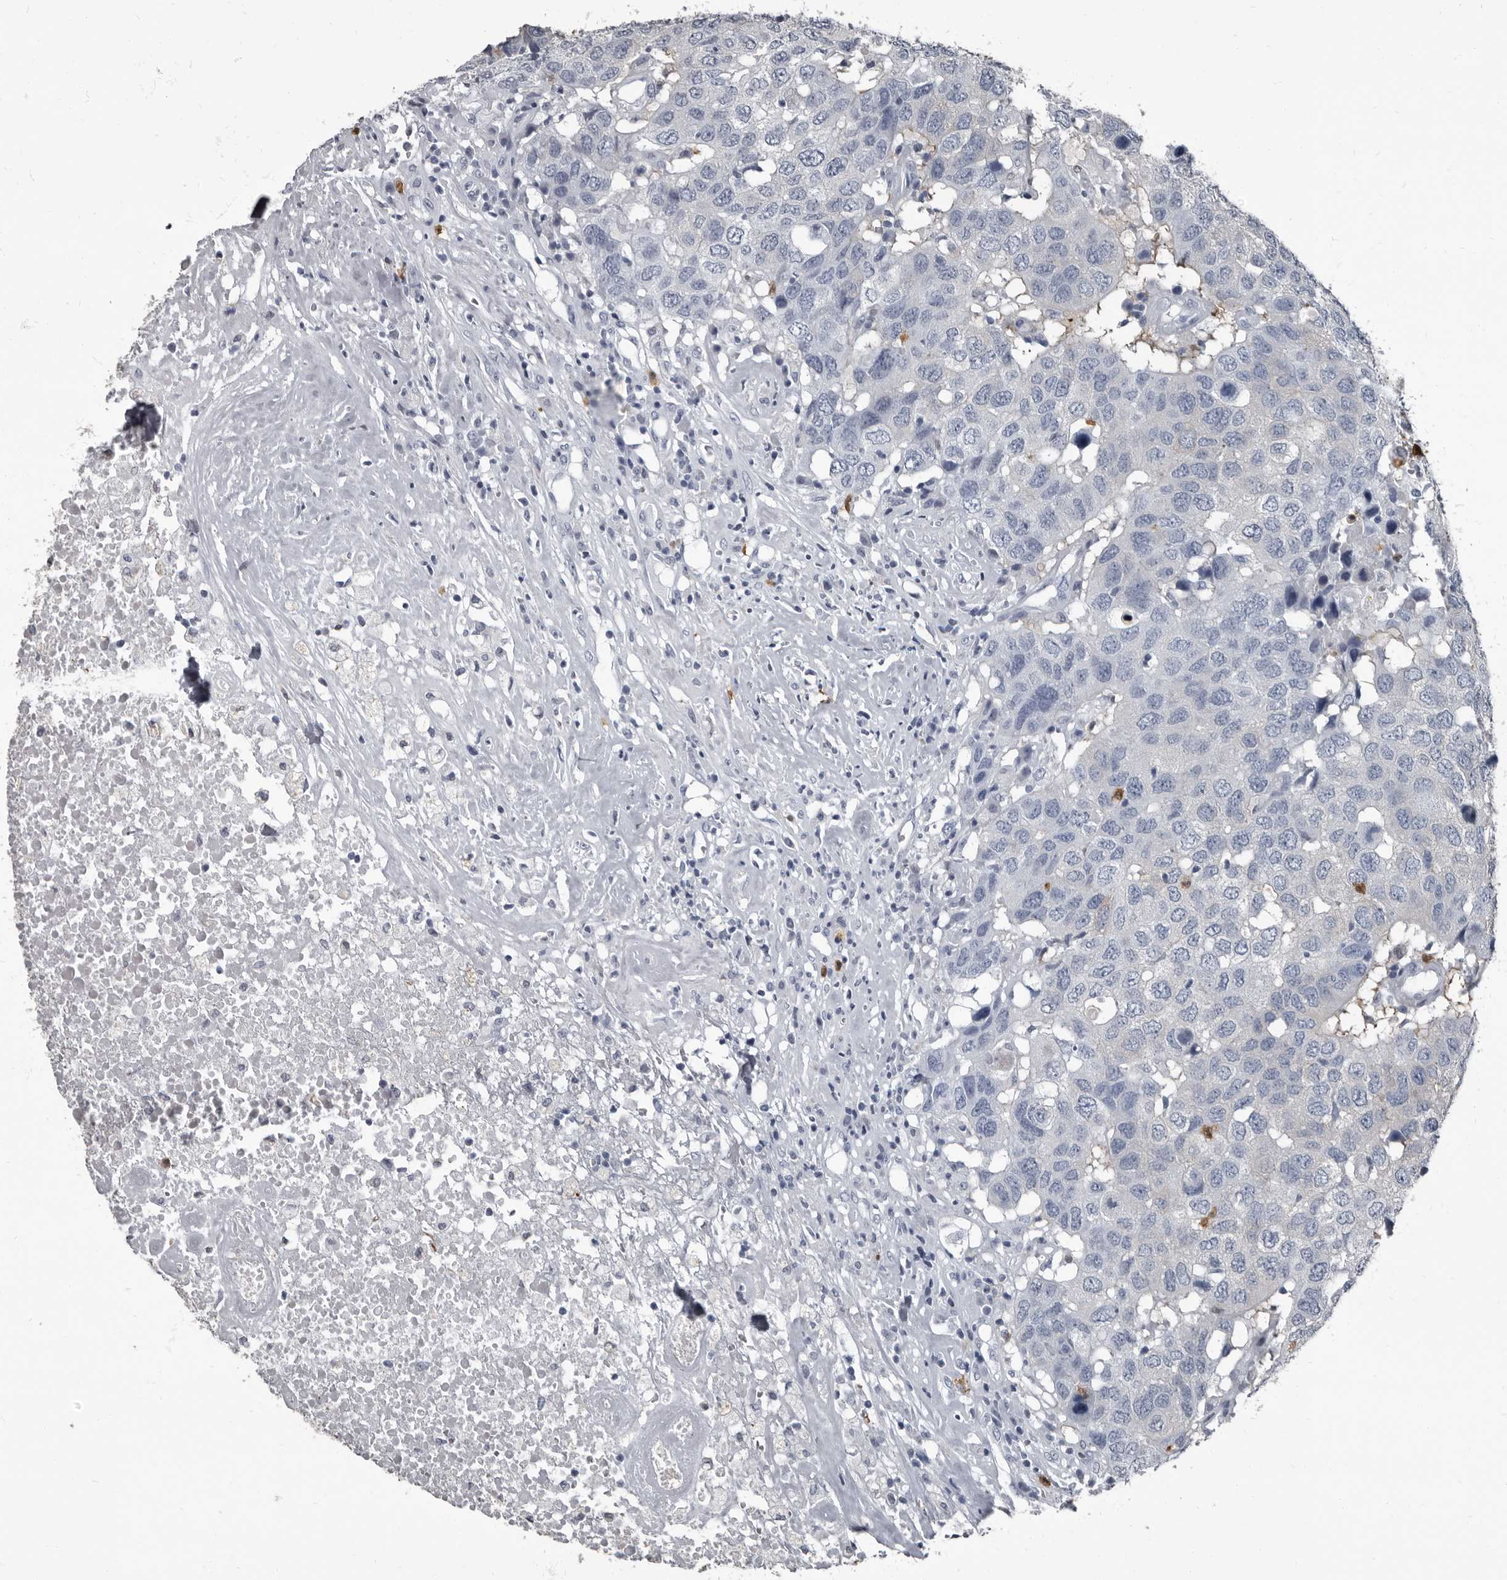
{"staining": {"intensity": "negative", "quantity": "none", "location": "none"}, "tissue": "head and neck cancer", "cell_type": "Tumor cells", "image_type": "cancer", "snomed": [{"axis": "morphology", "description": "Squamous cell carcinoma, NOS"}, {"axis": "topography", "description": "Head-Neck"}], "caption": "This is an immunohistochemistry photomicrograph of head and neck squamous cell carcinoma. There is no expression in tumor cells.", "gene": "TPD52L1", "patient": {"sex": "male", "age": 66}}